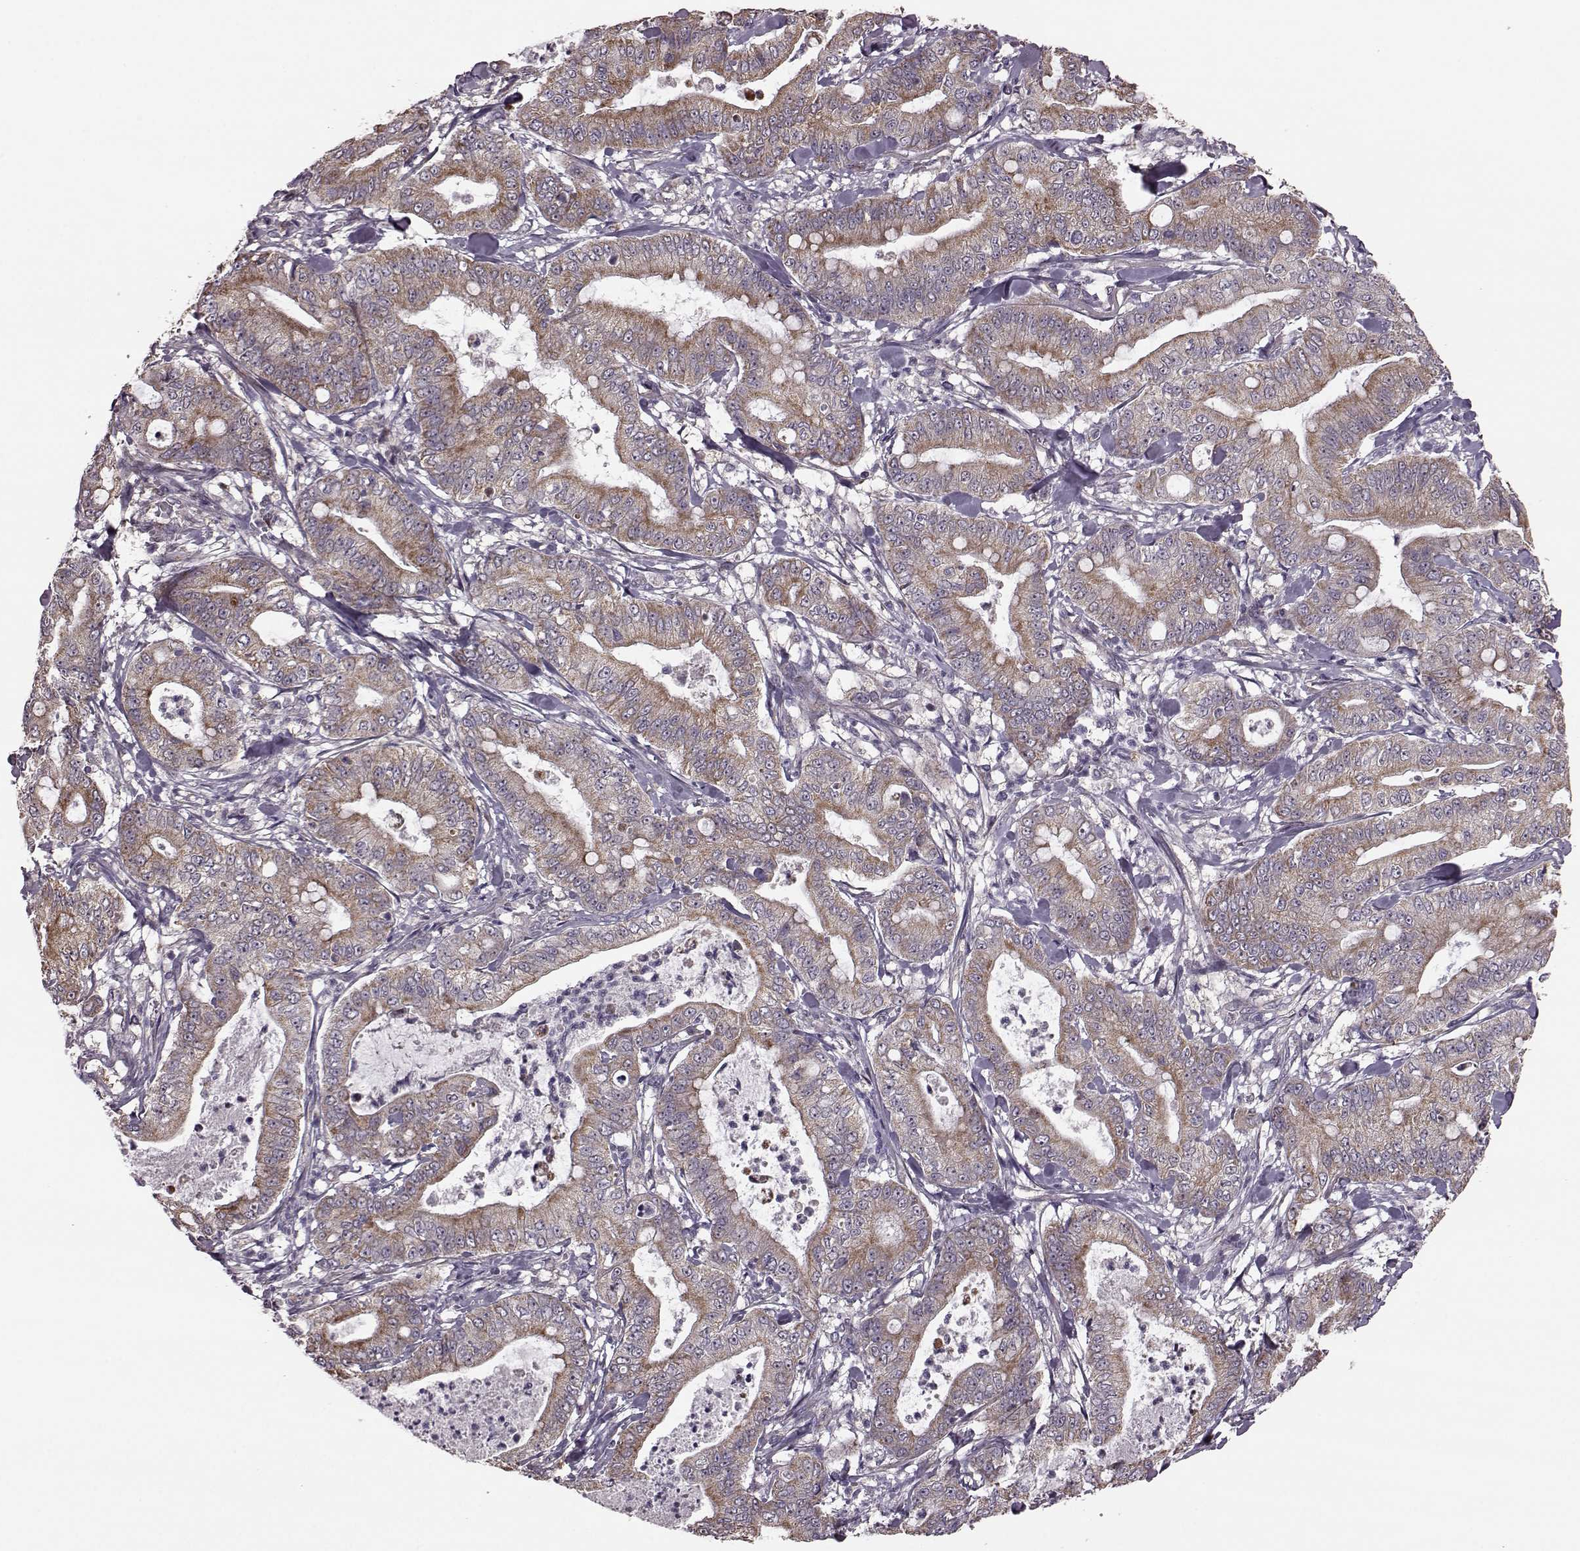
{"staining": {"intensity": "moderate", "quantity": ">75%", "location": "cytoplasmic/membranous"}, "tissue": "pancreatic cancer", "cell_type": "Tumor cells", "image_type": "cancer", "snomed": [{"axis": "morphology", "description": "Adenocarcinoma, NOS"}, {"axis": "topography", "description": "Pancreas"}], "caption": "Immunohistochemical staining of human pancreatic adenocarcinoma exhibits moderate cytoplasmic/membranous protein expression in about >75% of tumor cells.", "gene": "PUDP", "patient": {"sex": "male", "age": 71}}